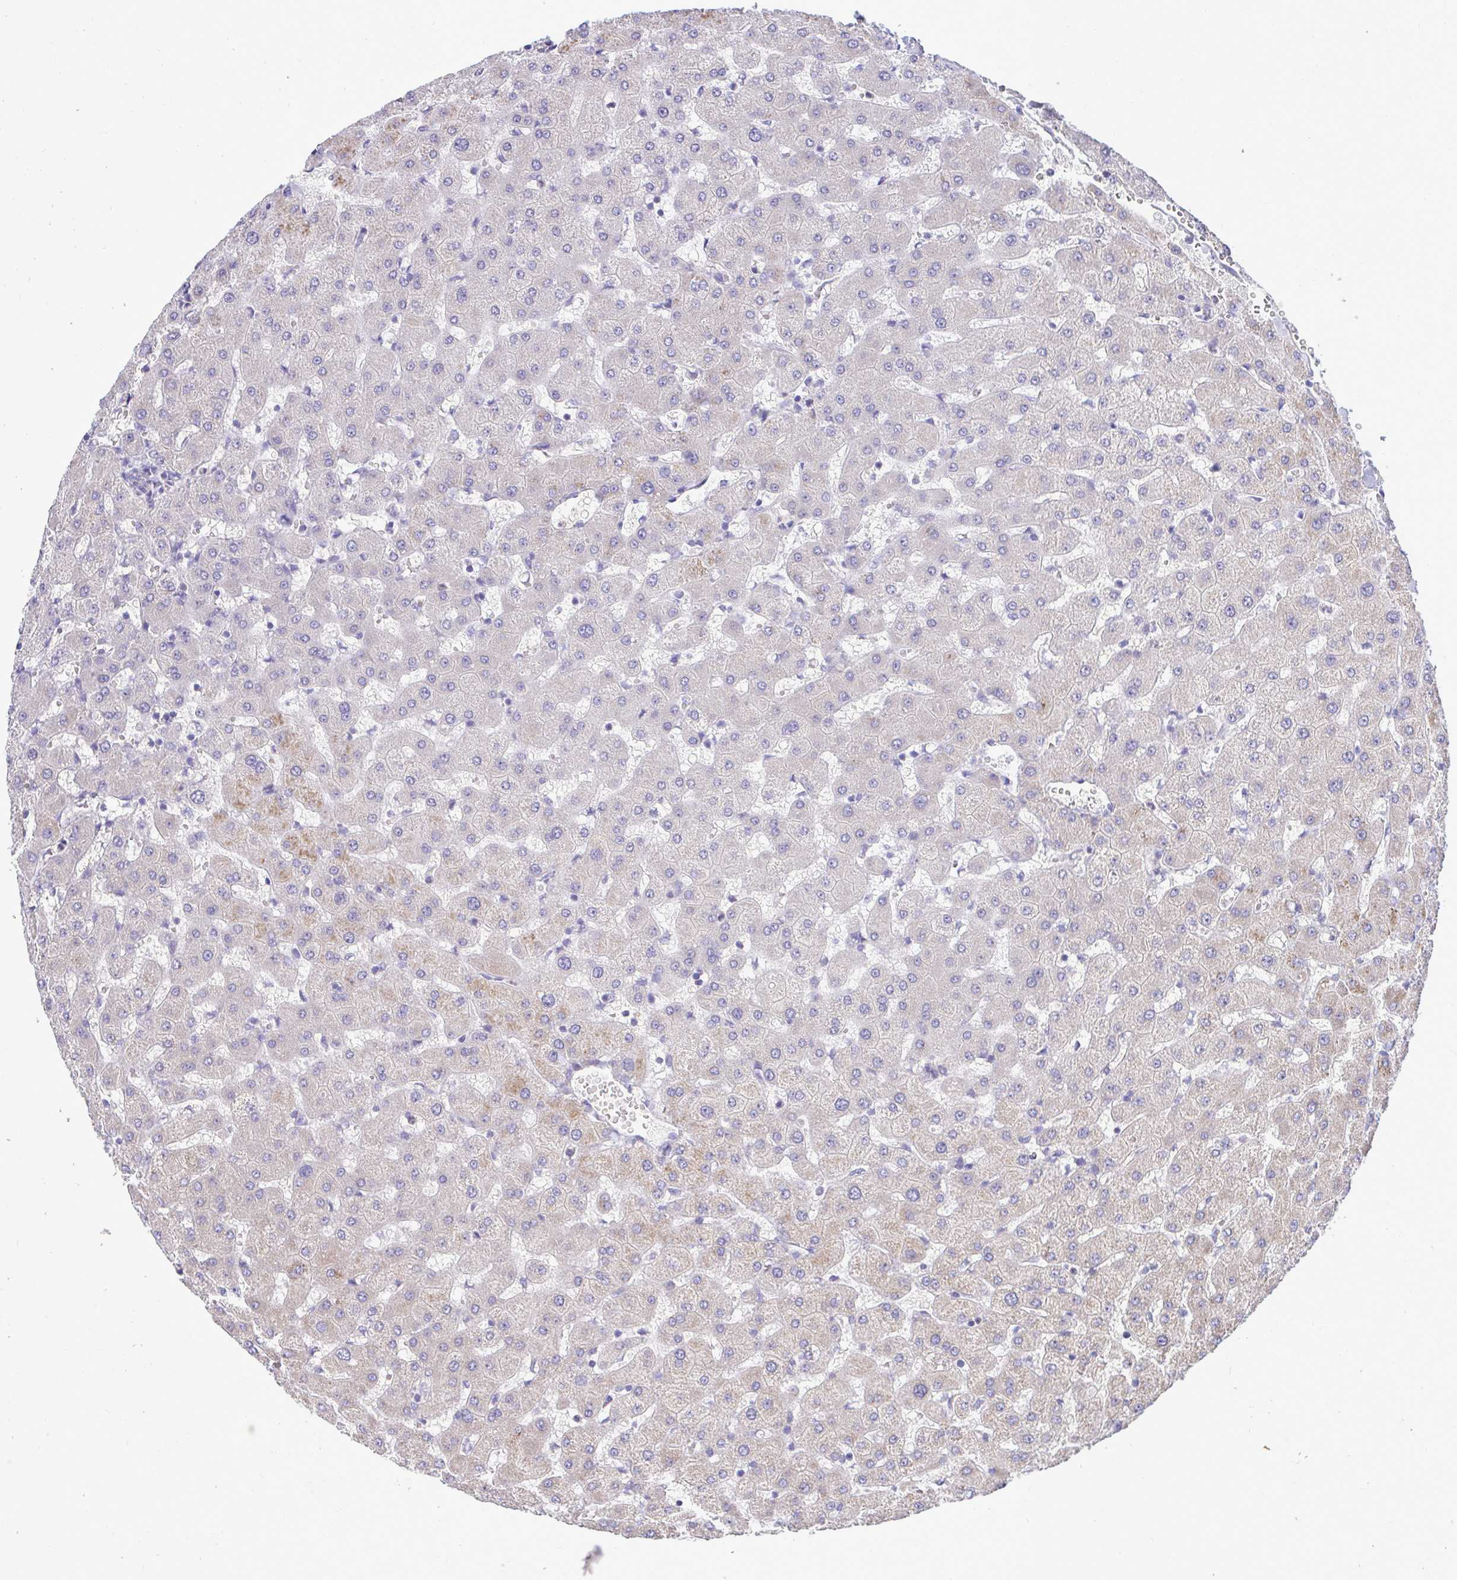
{"staining": {"intensity": "negative", "quantity": "none", "location": "none"}, "tissue": "liver", "cell_type": "Cholangiocytes", "image_type": "normal", "snomed": [{"axis": "morphology", "description": "Normal tissue, NOS"}, {"axis": "topography", "description": "Liver"}], "caption": "Cholangiocytes are negative for brown protein staining in normal liver. The staining was performed using DAB (3,3'-diaminobenzidine) to visualize the protein expression in brown, while the nuclei were stained in blue with hematoxylin (Magnification: 20x).", "gene": "ENSG00000269547", "patient": {"sex": "female", "age": 63}}